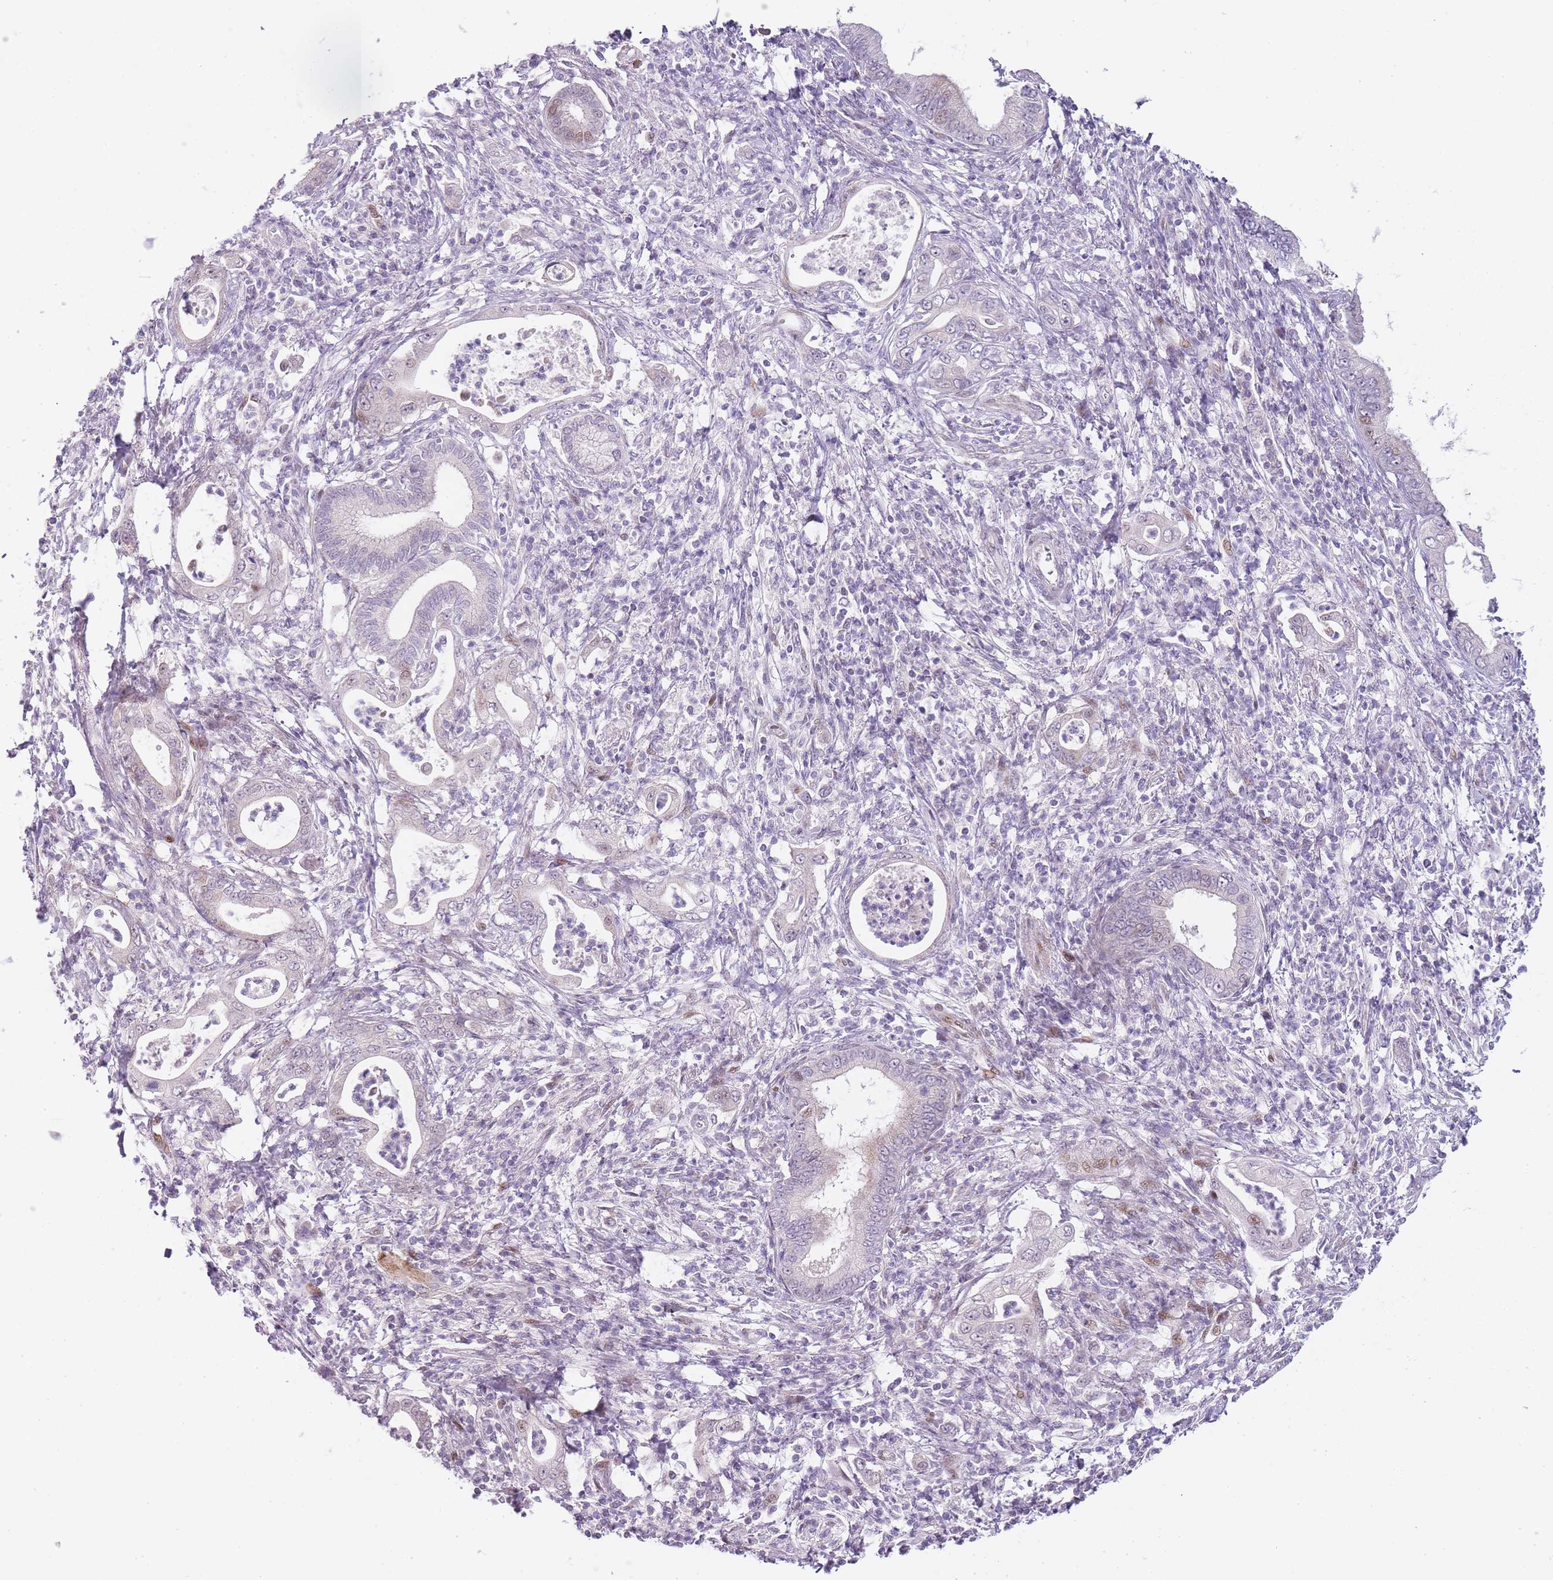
{"staining": {"intensity": "moderate", "quantity": "<25%", "location": "nuclear"}, "tissue": "pancreatic cancer", "cell_type": "Tumor cells", "image_type": "cancer", "snomed": [{"axis": "morphology", "description": "Normal tissue, NOS"}, {"axis": "morphology", "description": "Adenocarcinoma, NOS"}, {"axis": "topography", "description": "Pancreas"}], "caption": "Protein expression analysis of human pancreatic adenocarcinoma reveals moderate nuclear positivity in about <25% of tumor cells.", "gene": "OGG1", "patient": {"sex": "female", "age": 55}}